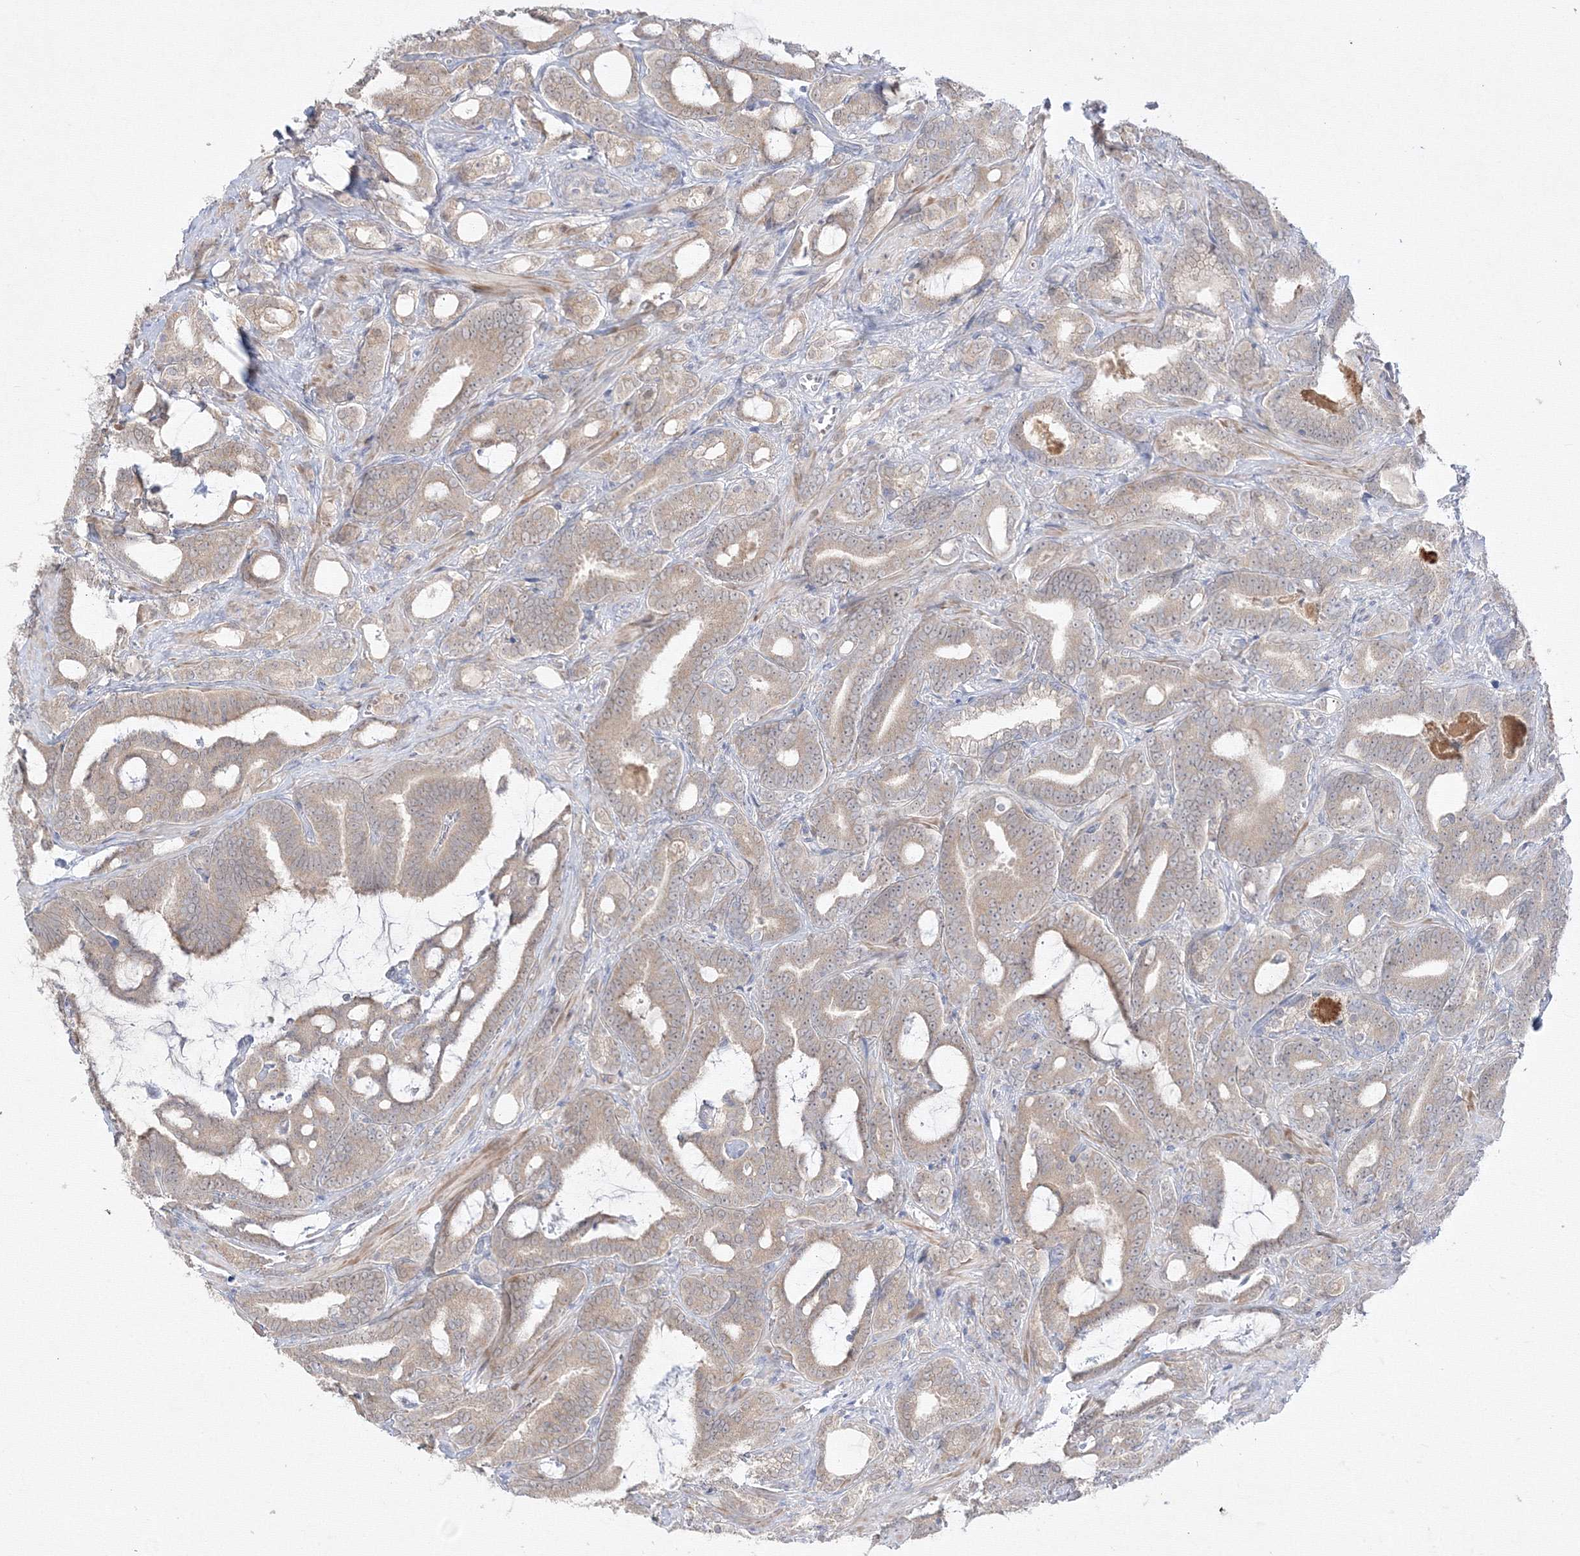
{"staining": {"intensity": "weak", "quantity": ">75%", "location": "cytoplasmic/membranous"}, "tissue": "prostate cancer", "cell_type": "Tumor cells", "image_type": "cancer", "snomed": [{"axis": "morphology", "description": "Adenocarcinoma, High grade"}, {"axis": "topography", "description": "Prostate and seminal vesicle, NOS"}], "caption": "Brown immunohistochemical staining in prostate cancer (high-grade adenocarcinoma) exhibits weak cytoplasmic/membranous staining in approximately >75% of tumor cells.", "gene": "FBXL8", "patient": {"sex": "male", "age": 67}}